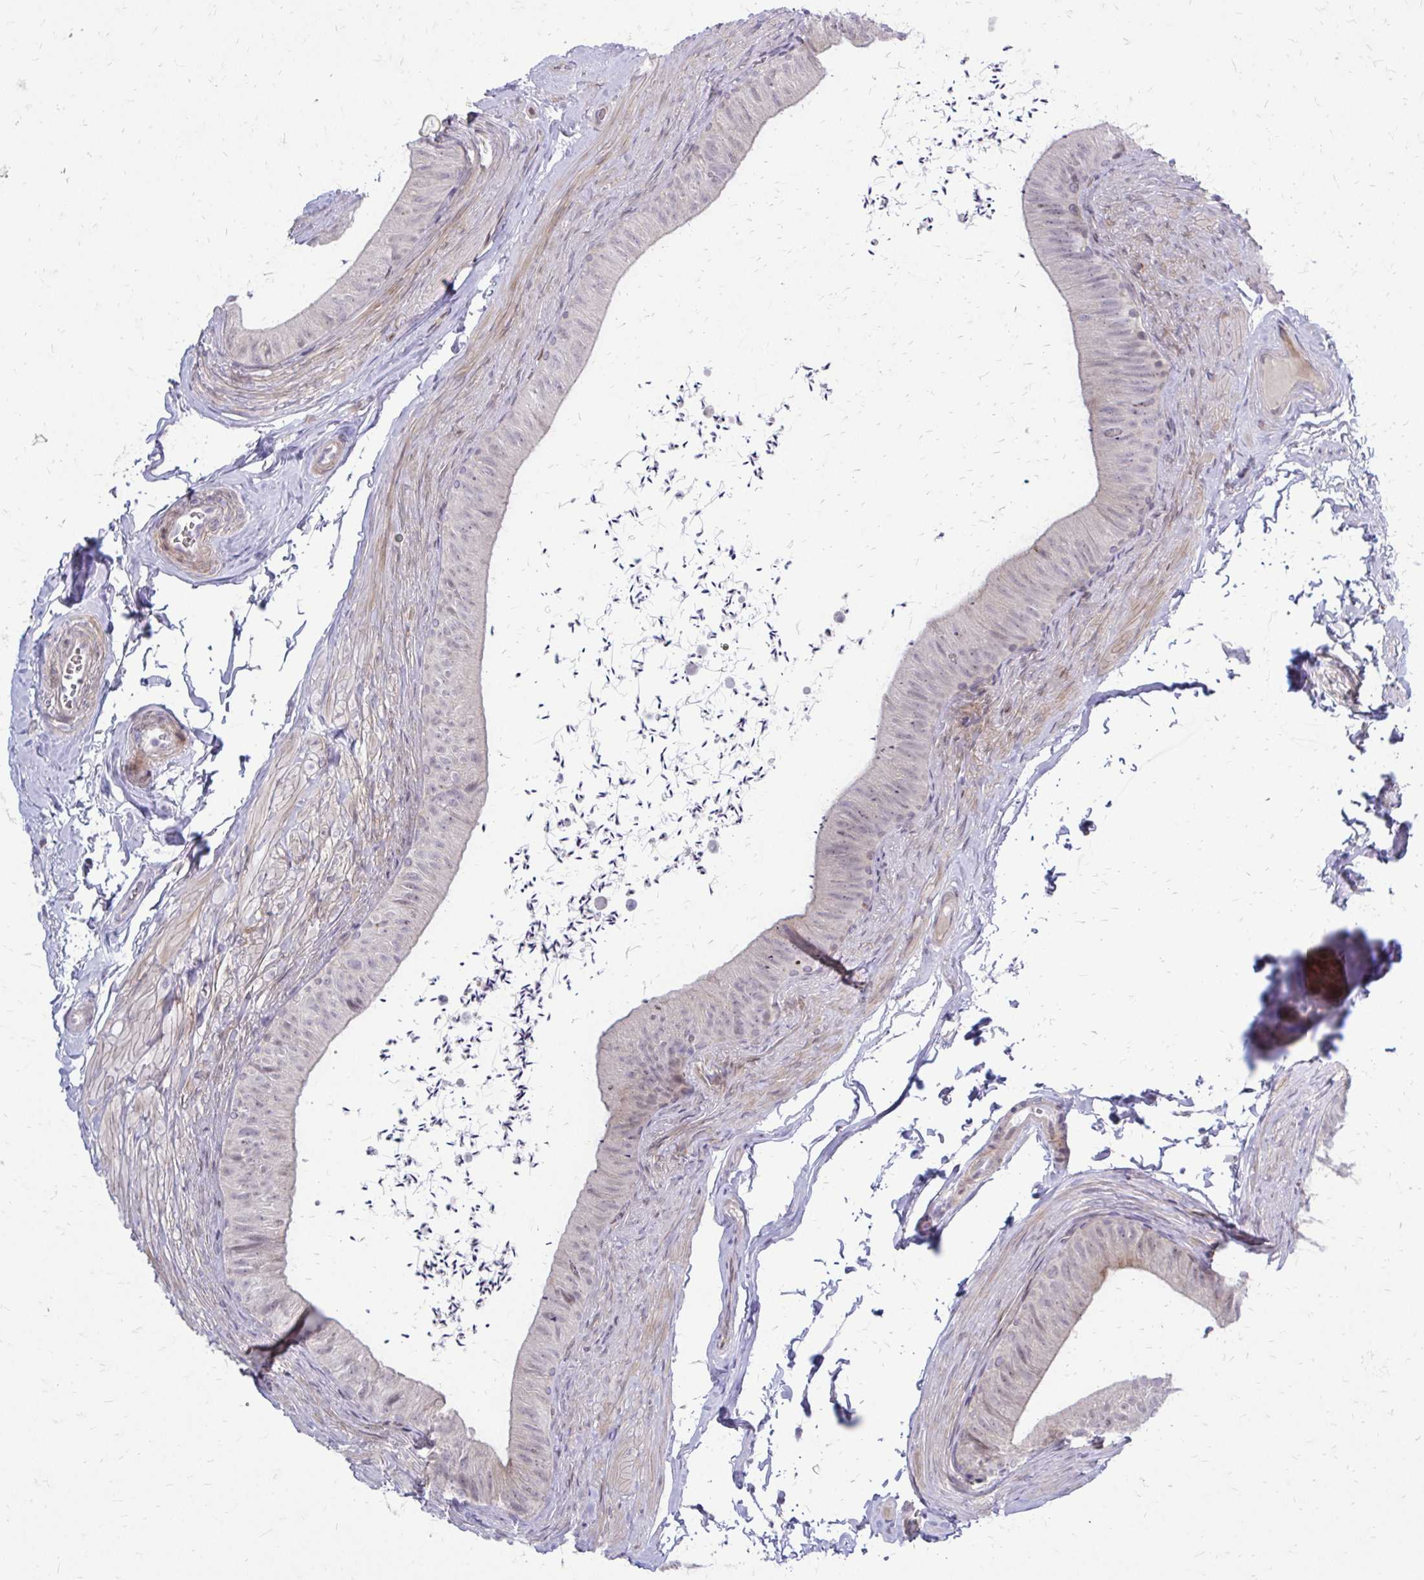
{"staining": {"intensity": "weak", "quantity": "<25%", "location": "cytoplasmic/membranous"}, "tissue": "epididymis", "cell_type": "Glandular cells", "image_type": "normal", "snomed": [{"axis": "morphology", "description": "Normal tissue, NOS"}, {"axis": "topography", "description": "Epididymis, spermatic cord, NOS"}, {"axis": "topography", "description": "Epididymis"}, {"axis": "topography", "description": "Peripheral nerve tissue"}], "caption": "DAB (3,3'-diaminobenzidine) immunohistochemical staining of normal human epididymis shows no significant staining in glandular cells.", "gene": "PPDPFL", "patient": {"sex": "male", "age": 29}}